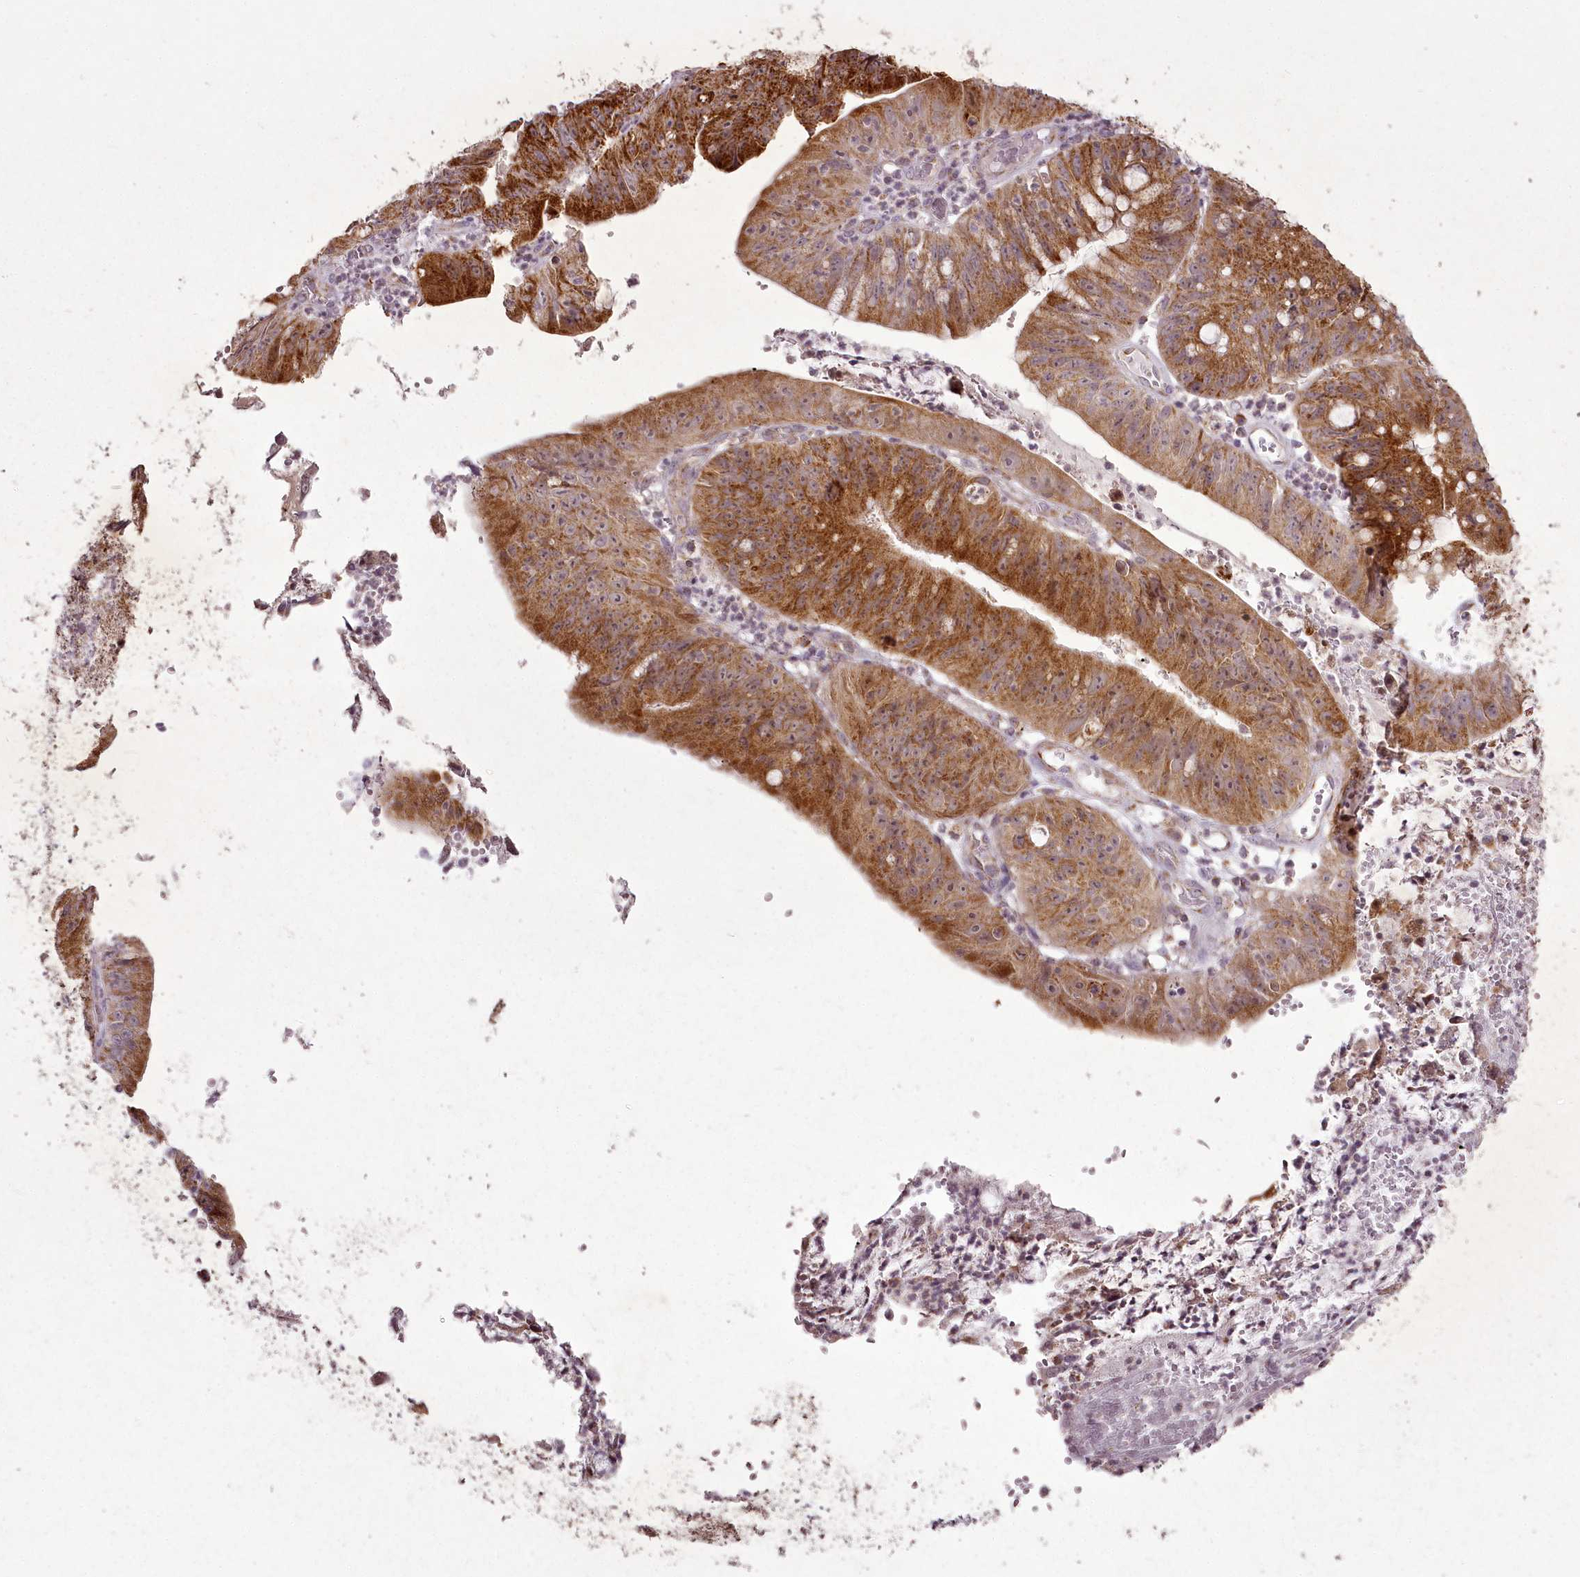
{"staining": {"intensity": "strong", "quantity": ">75%", "location": "cytoplasmic/membranous"}, "tissue": "stomach cancer", "cell_type": "Tumor cells", "image_type": "cancer", "snomed": [{"axis": "morphology", "description": "Adenocarcinoma, NOS"}, {"axis": "topography", "description": "Stomach"}], "caption": "Immunohistochemistry of stomach adenocarcinoma displays high levels of strong cytoplasmic/membranous positivity in about >75% of tumor cells.", "gene": "CHCHD2", "patient": {"sex": "male", "age": 59}}